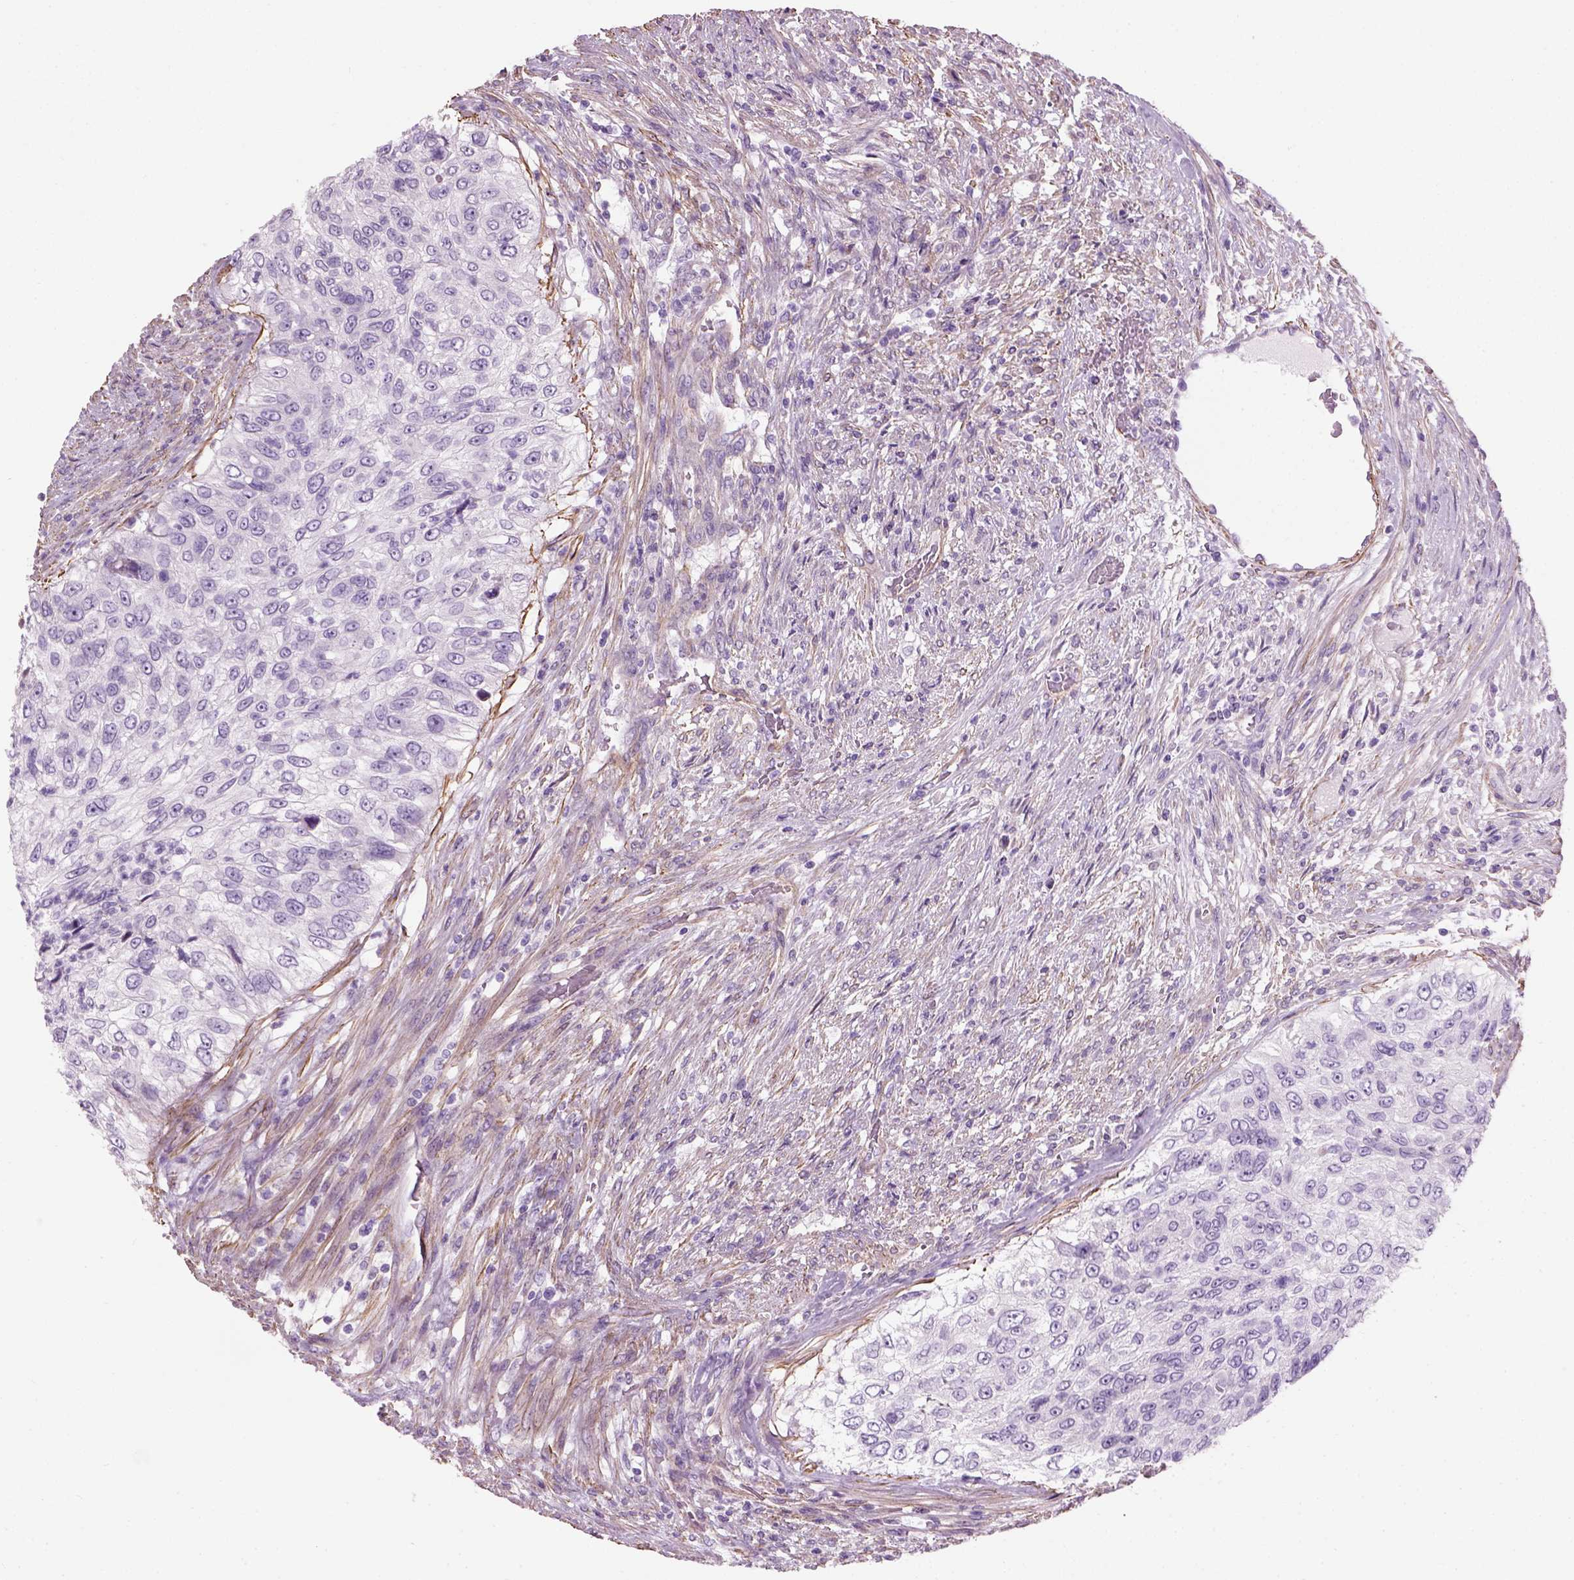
{"staining": {"intensity": "negative", "quantity": "none", "location": "none"}, "tissue": "urothelial cancer", "cell_type": "Tumor cells", "image_type": "cancer", "snomed": [{"axis": "morphology", "description": "Urothelial carcinoma, High grade"}, {"axis": "topography", "description": "Urinary bladder"}], "caption": "Human high-grade urothelial carcinoma stained for a protein using IHC displays no expression in tumor cells.", "gene": "FAM161A", "patient": {"sex": "female", "age": 60}}